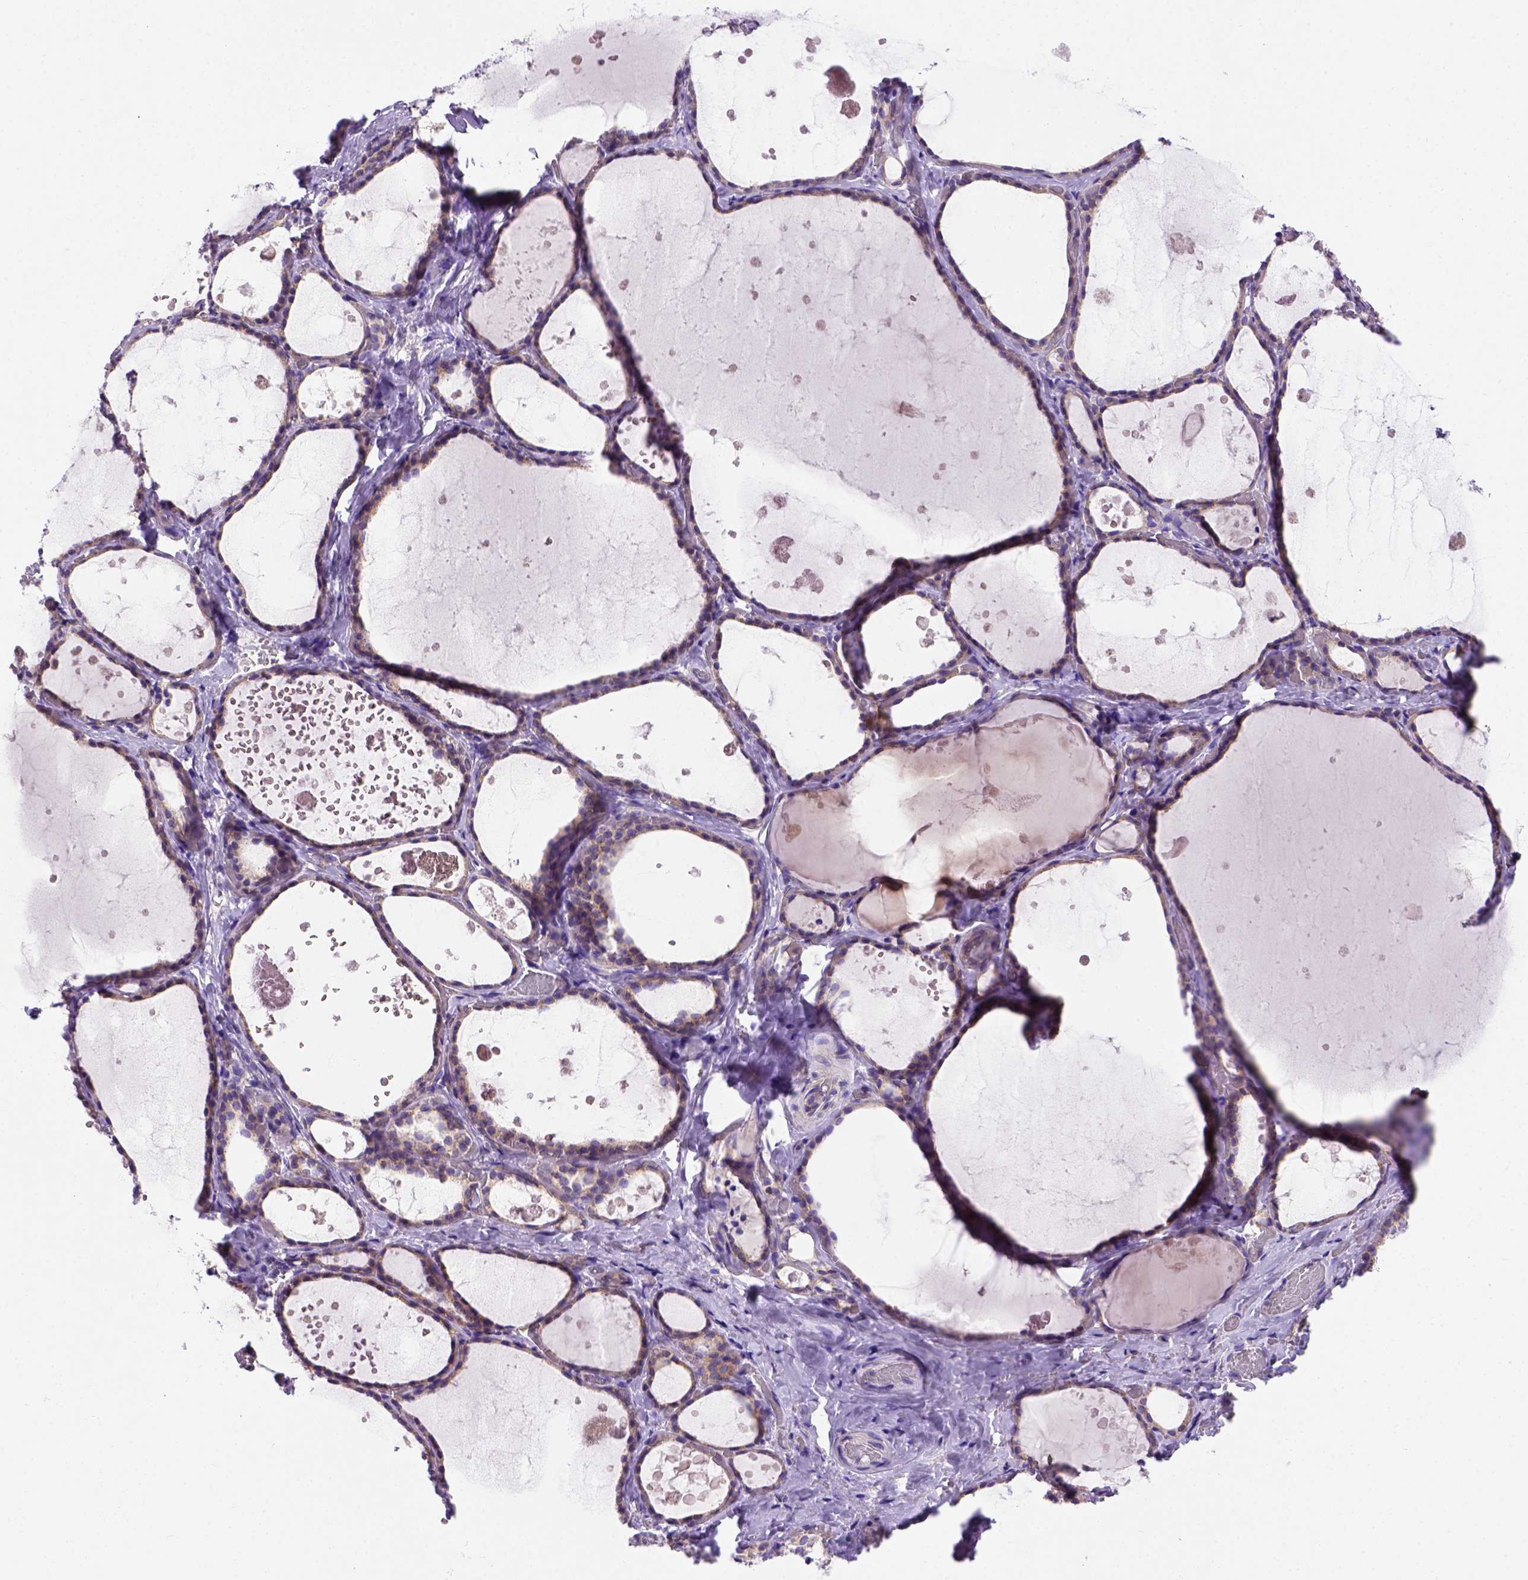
{"staining": {"intensity": "moderate", "quantity": ">75%", "location": "cytoplasmic/membranous"}, "tissue": "thyroid gland", "cell_type": "Glandular cells", "image_type": "normal", "snomed": [{"axis": "morphology", "description": "Normal tissue, NOS"}, {"axis": "topography", "description": "Thyroid gland"}], "caption": "Thyroid gland was stained to show a protein in brown. There is medium levels of moderate cytoplasmic/membranous positivity in approximately >75% of glandular cells. (Stains: DAB in brown, nuclei in blue, Microscopy: brightfield microscopy at high magnification).", "gene": "FOXI1", "patient": {"sex": "female", "age": 56}}